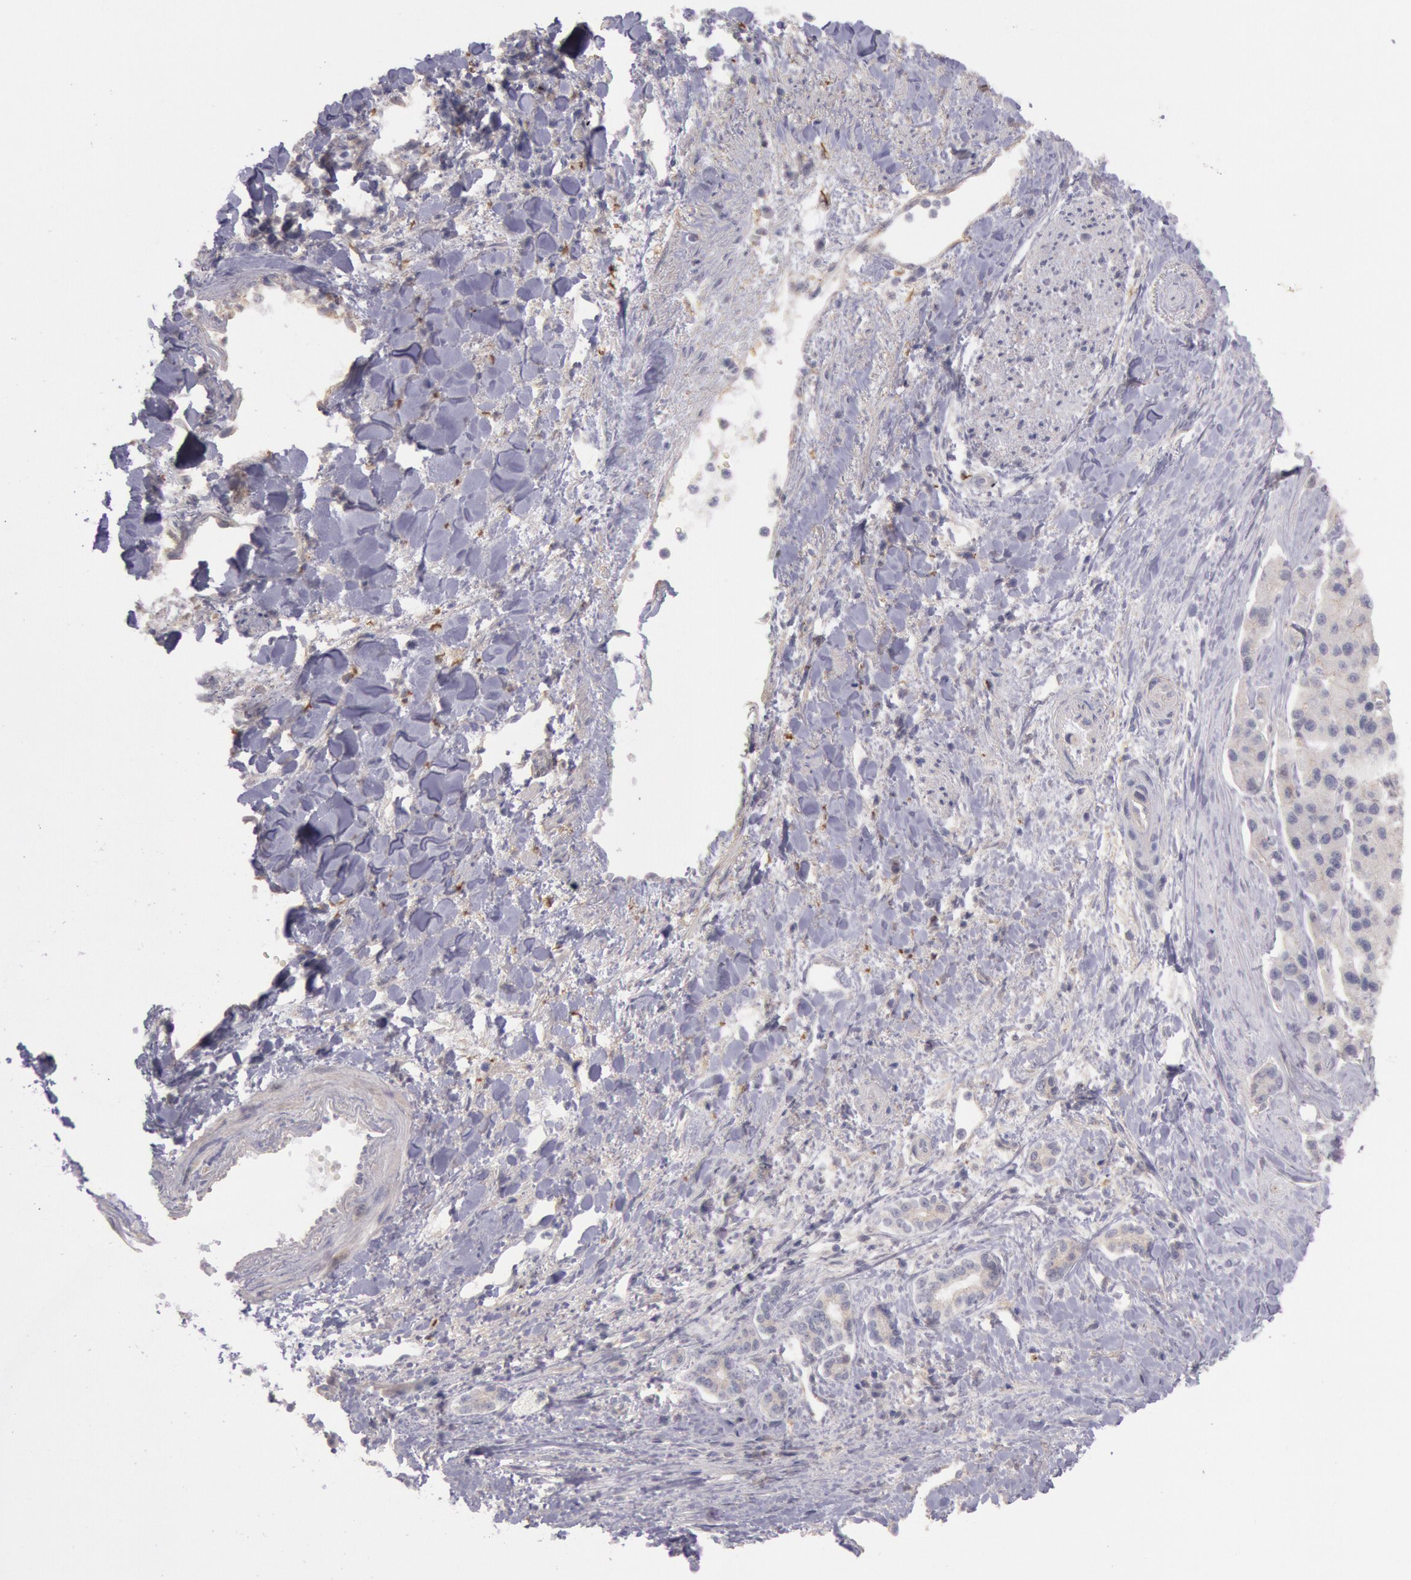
{"staining": {"intensity": "negative", "quantity": "none", "location": "none"}, "tissue": "liver cancer", "cell_type": "Tumor cells", "image_type": "cancer", "snomed": [{"axis": "morphology", "description": "Carcinoma, Hepatocellular, NOS"}, {"axis": "topography", "description": "Liver"}], "caption": "There is no significant expression in tumor cells of hepatocellular carcinoma (liver).", "gene": "TRIB2", "patient": {"sex": "female", "age": 85}}